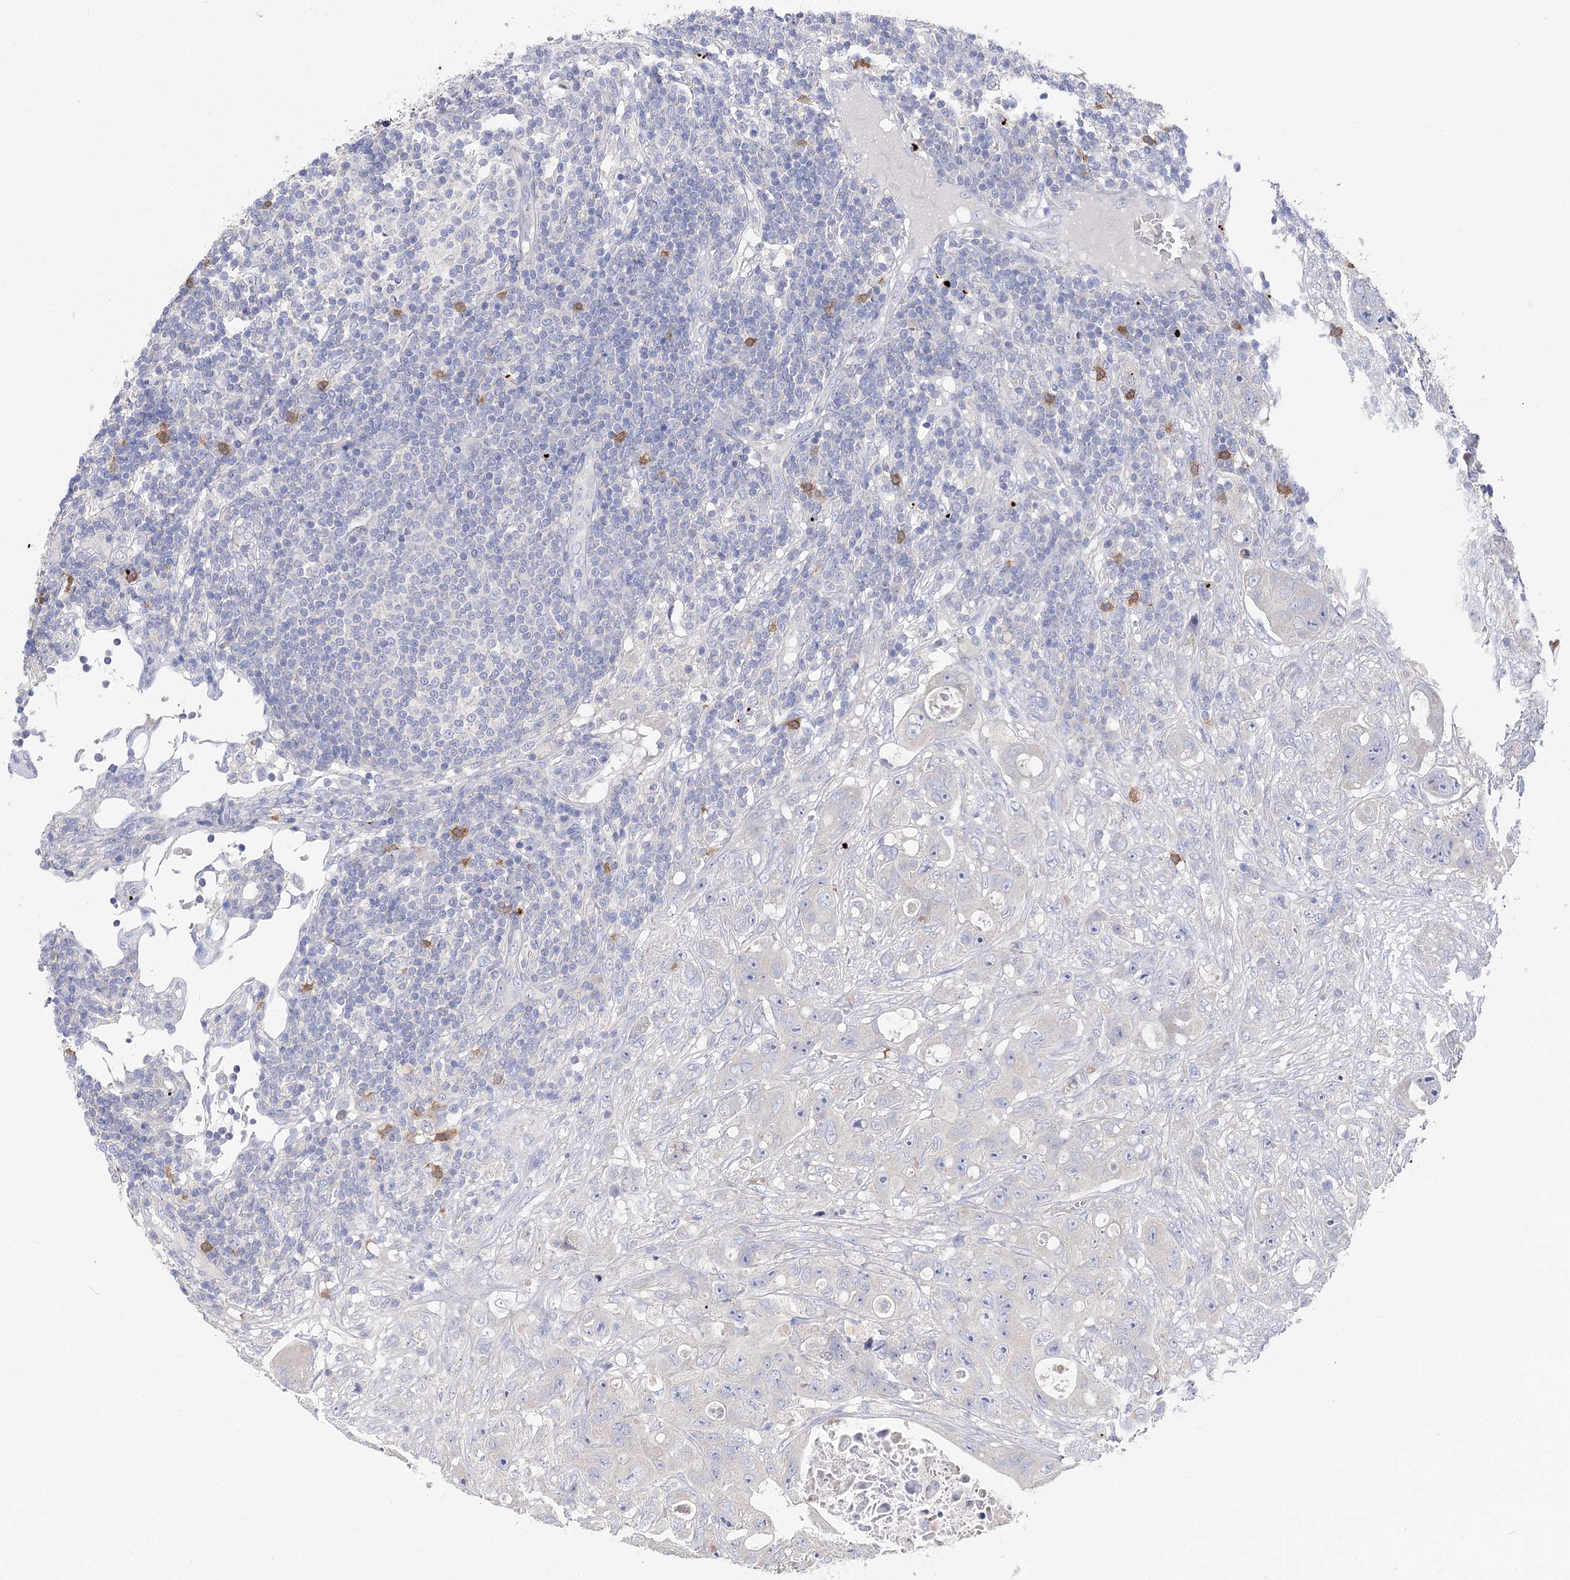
{"staining": {"intensity": "negative", "quantity": "none", "location": "none"}, "tissue": "colorectal cancer", "cell_type": "Tumor cells", "image_type": "cancer", "snomed": [{"axis": "morphology", "description": "Adenocarcinoma, NOS"}, {"axis": "topography", "description": "Colon"}], "caption": "A photomicrograph of human adenocarcinoma (colorectal) is negative for staining in tumor cells. (DAB (3,3'-diaminobenzidine) IHC with hematoxylin counter stain).", "gene": "NRAP", "patient": {"sex": "female", "age": 46}}